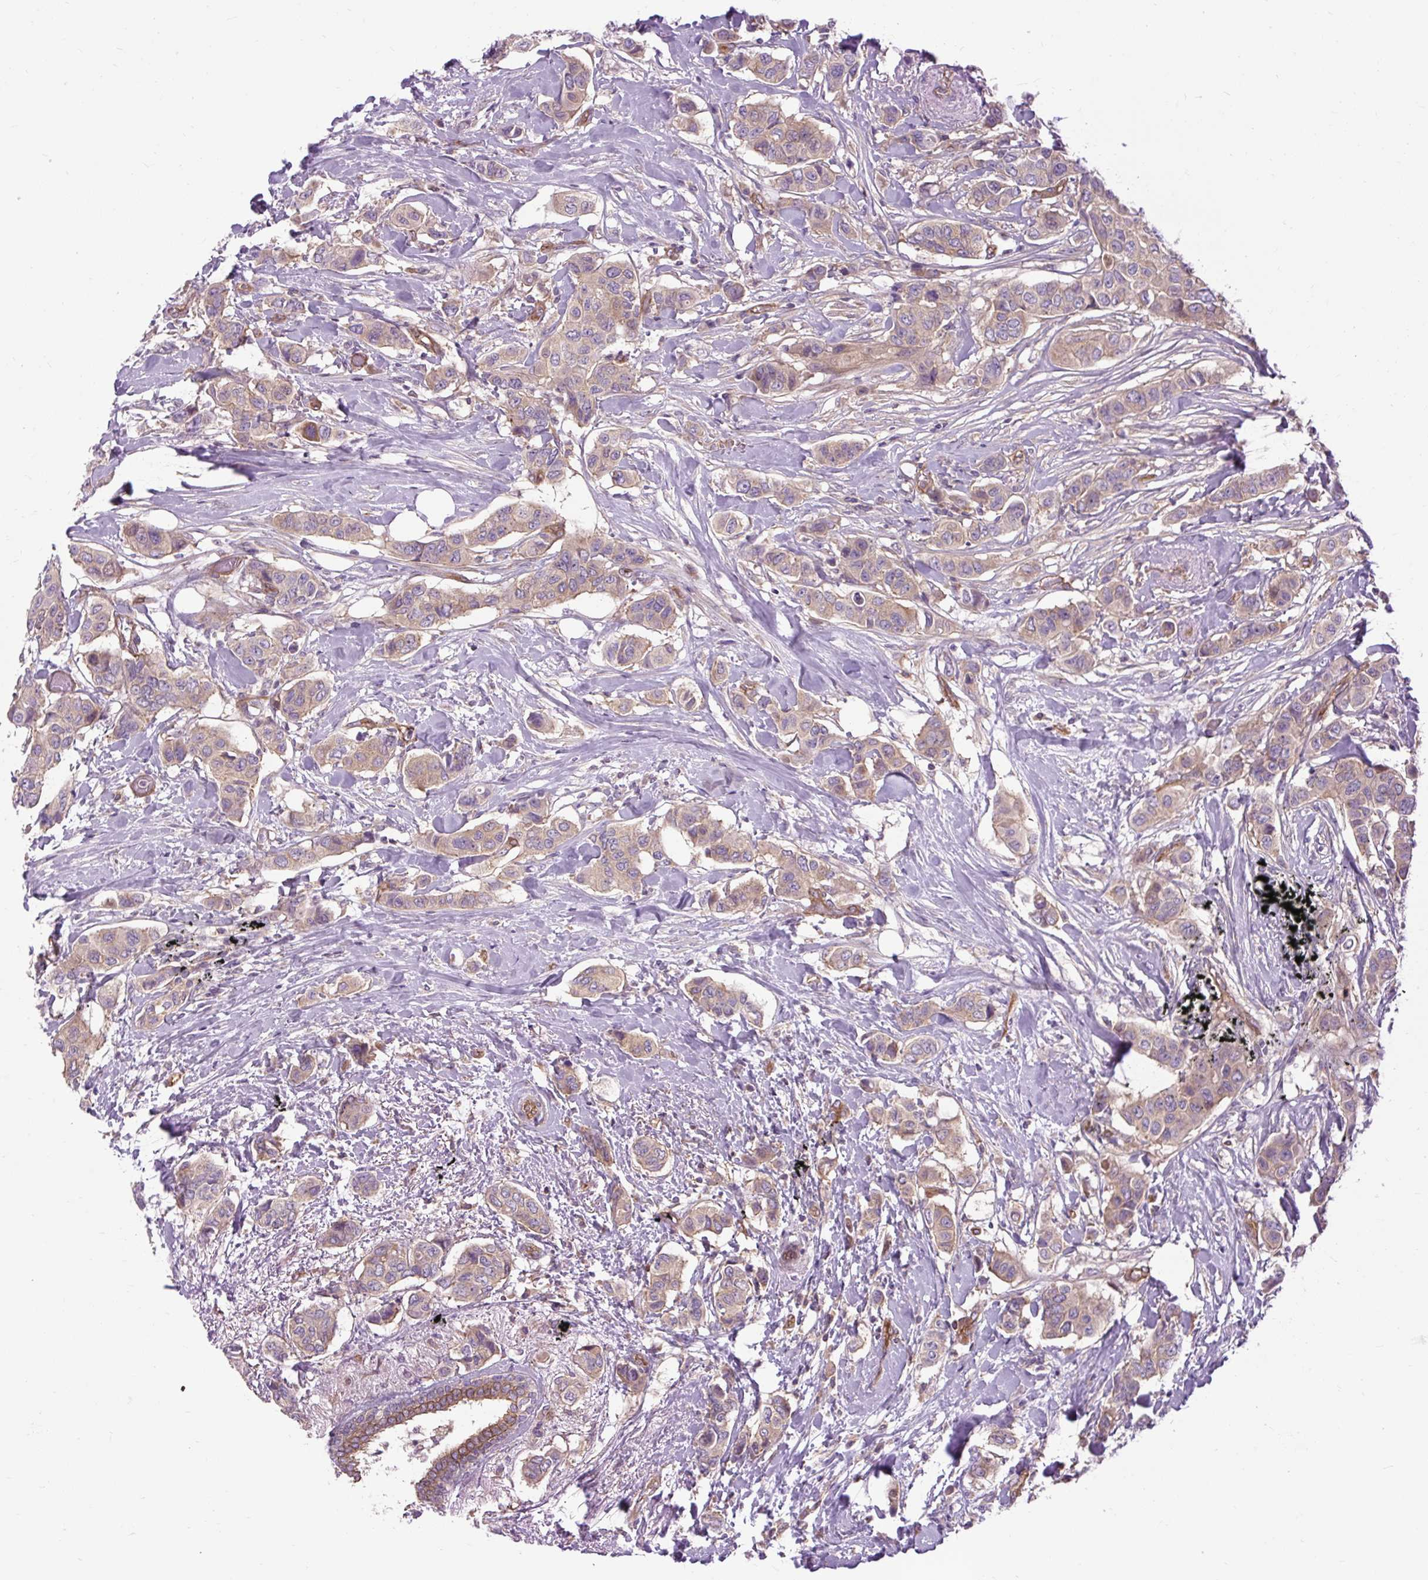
{"staining": {"intensity": "weak", "quantity": "25%-75%", "location": "cytoplasmic/membranous"}, "tissue": "breast cancer", "cell_type": "Tumor cells", "image_type": "cancer", "snomed": [{"axis": "morphology", "description": "Lobular carcinoma"}, {"axis": "topography", "description": "Breast"}], "caption": "The immunohistochemical stain labels weak cytoplasmic/membranous expression in tumor cells of lobular carcinoma (breast) tissue.", "gene": "CCDC93", "patient": {"sex": "female", "age": 51}}